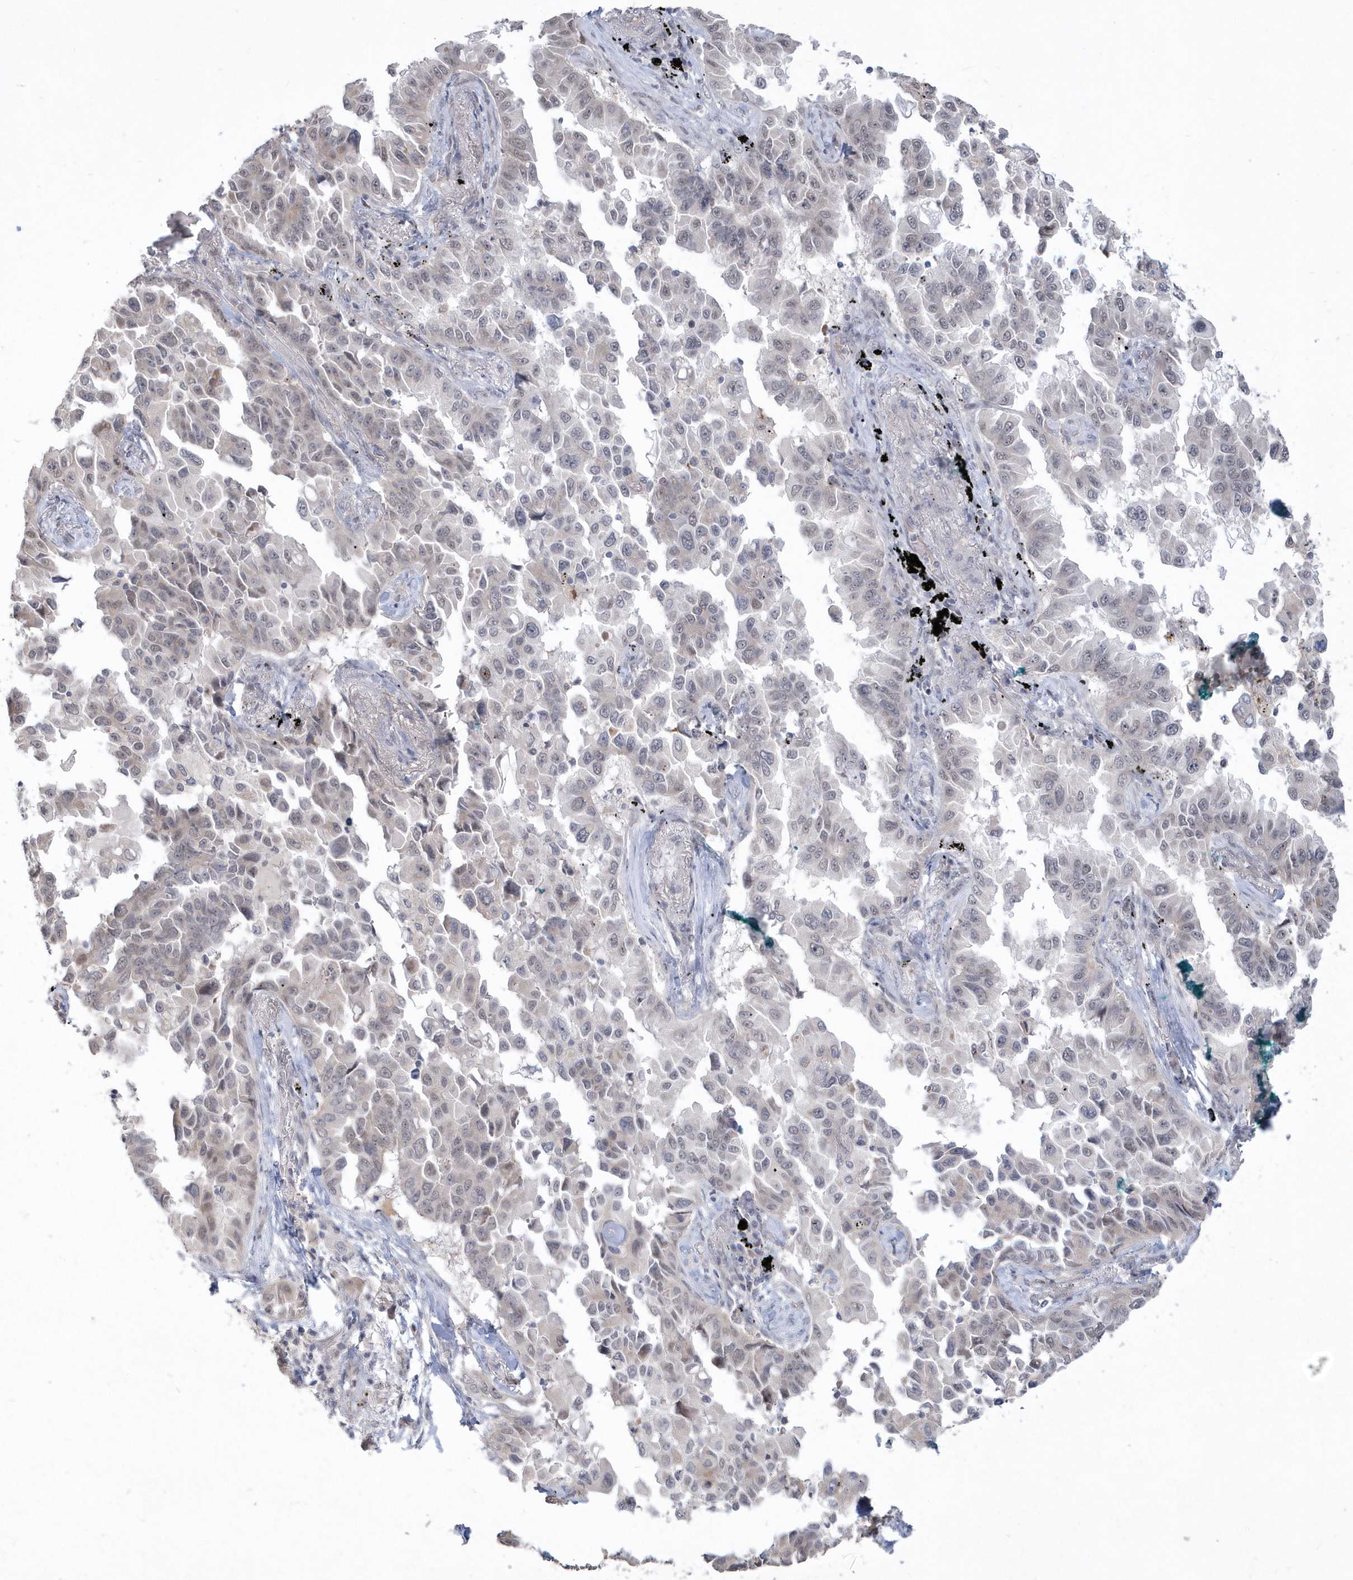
{"staining": {"intensity": "weak", "quantity": "<25%", "location": "nuclear"}, "tissue": "lung cancer", "cell_type": "Tumor cells", "image_type": "cancer", "snomed": [{"axis": "morphology", "description": "Adenocarcinoma, NOS"}, {"axis": "topography", "description": "Lung"}], "caption": "IHC photomicrograph of neoplastic tissue: lung cancer (adenocarcinoma) stained with DAB (3,3'-diaminobenzidine) displays no significant protein positivity in tumor cells. Nuclei are stained in blue.", "gene": "TSPEAR", "patient": {"sex": "female", "age": 67}}